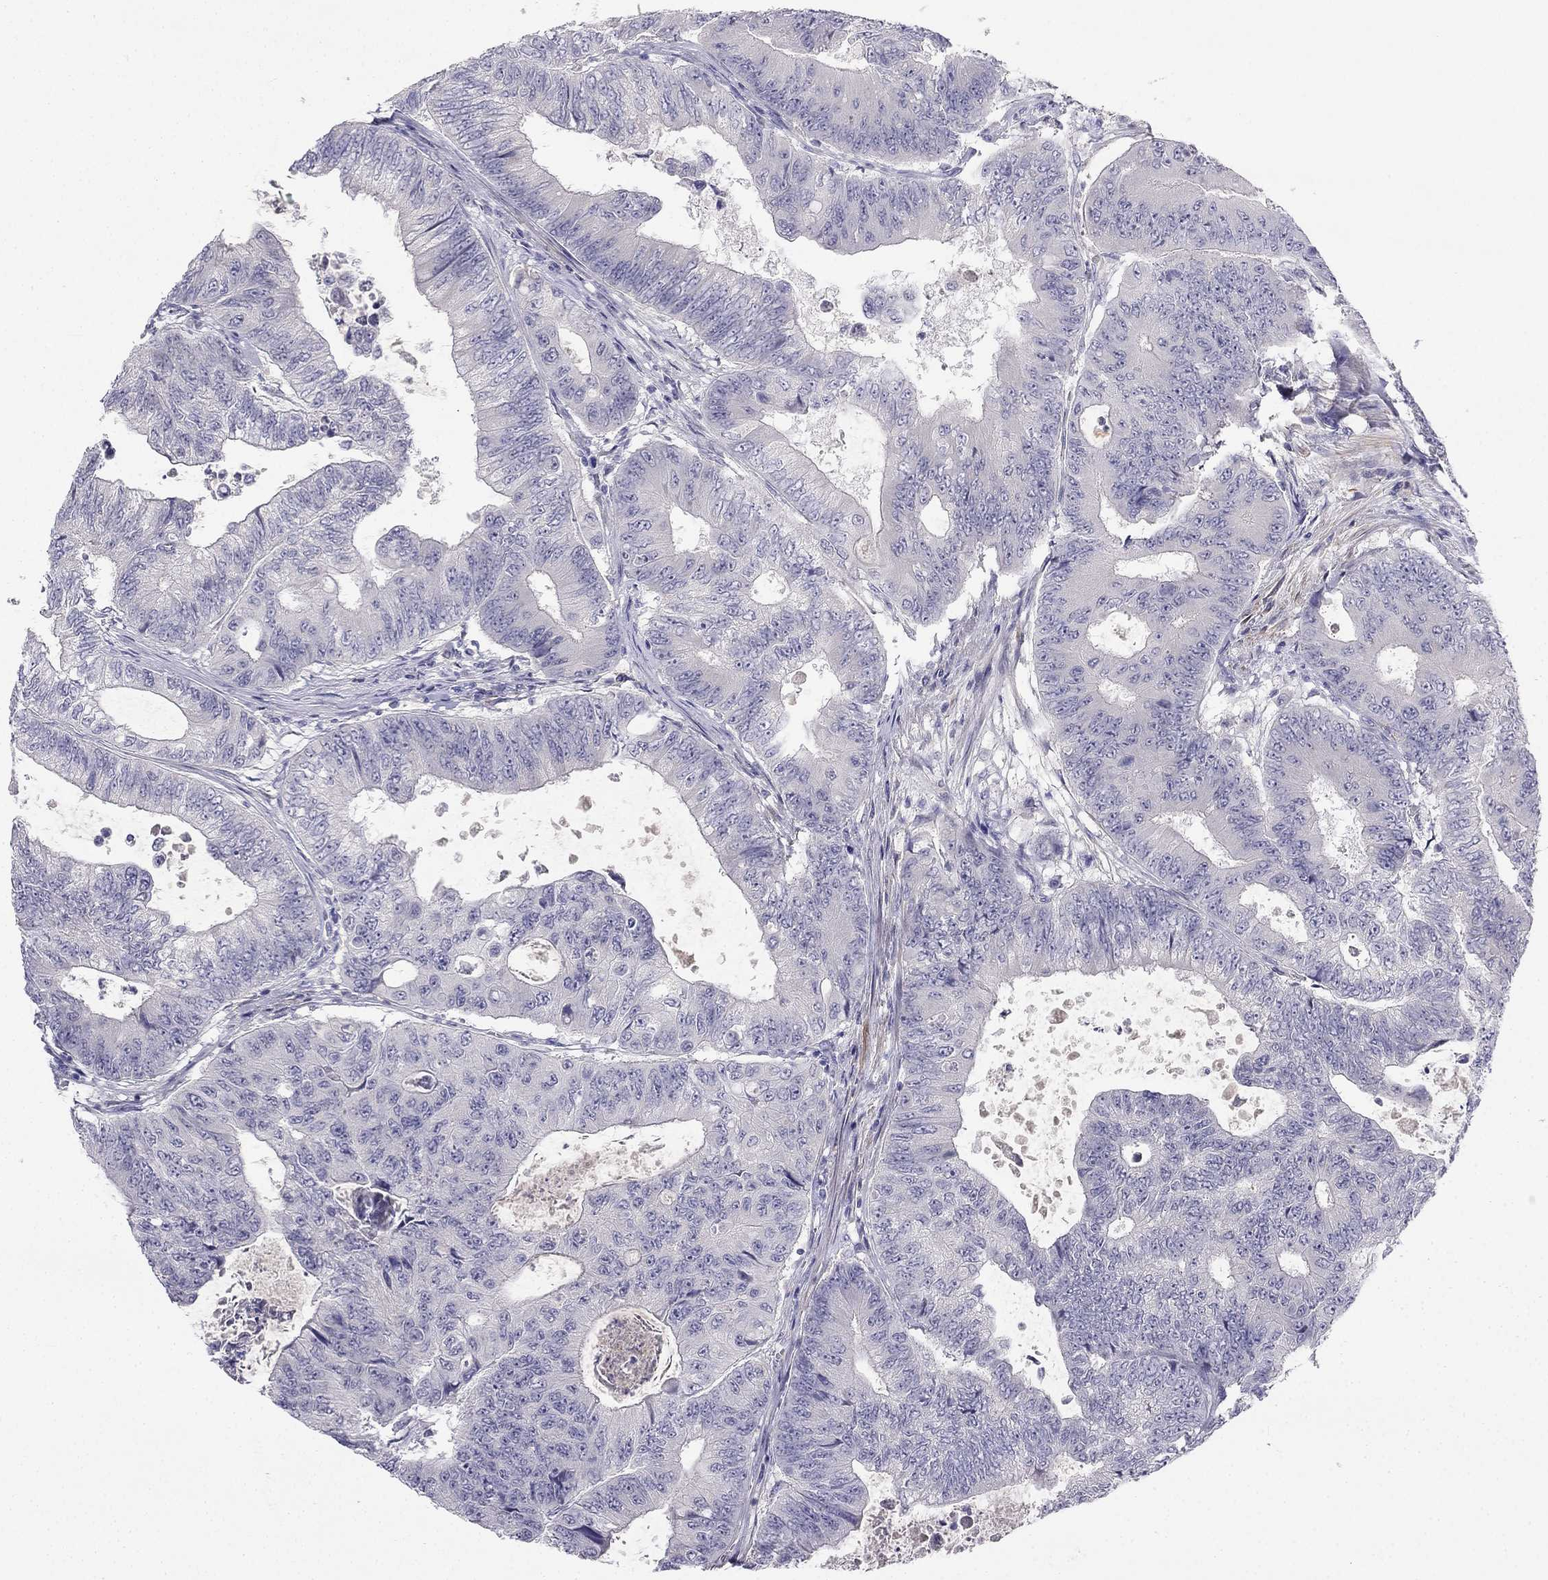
{"staining": {"intensity": "negative", "quantity": "none", "location": "none"}, "tissue": "colorectal cancer", "cell_type": "Tumor cells", "image_type": "cancer", "snomed": [{"axis": "morphology", "description": "Adenocarcinoma, NOS"}, {"axis": "topography", "description": "Colon"}], "caption": "A high-resolution micrograph shows immunohistochemistry staining of adenocarcinoma (colorectal), which displays no significant staining in tumor cells.", "gene": "C16orf89", "patient": {"sex": "female", "age": 48}}